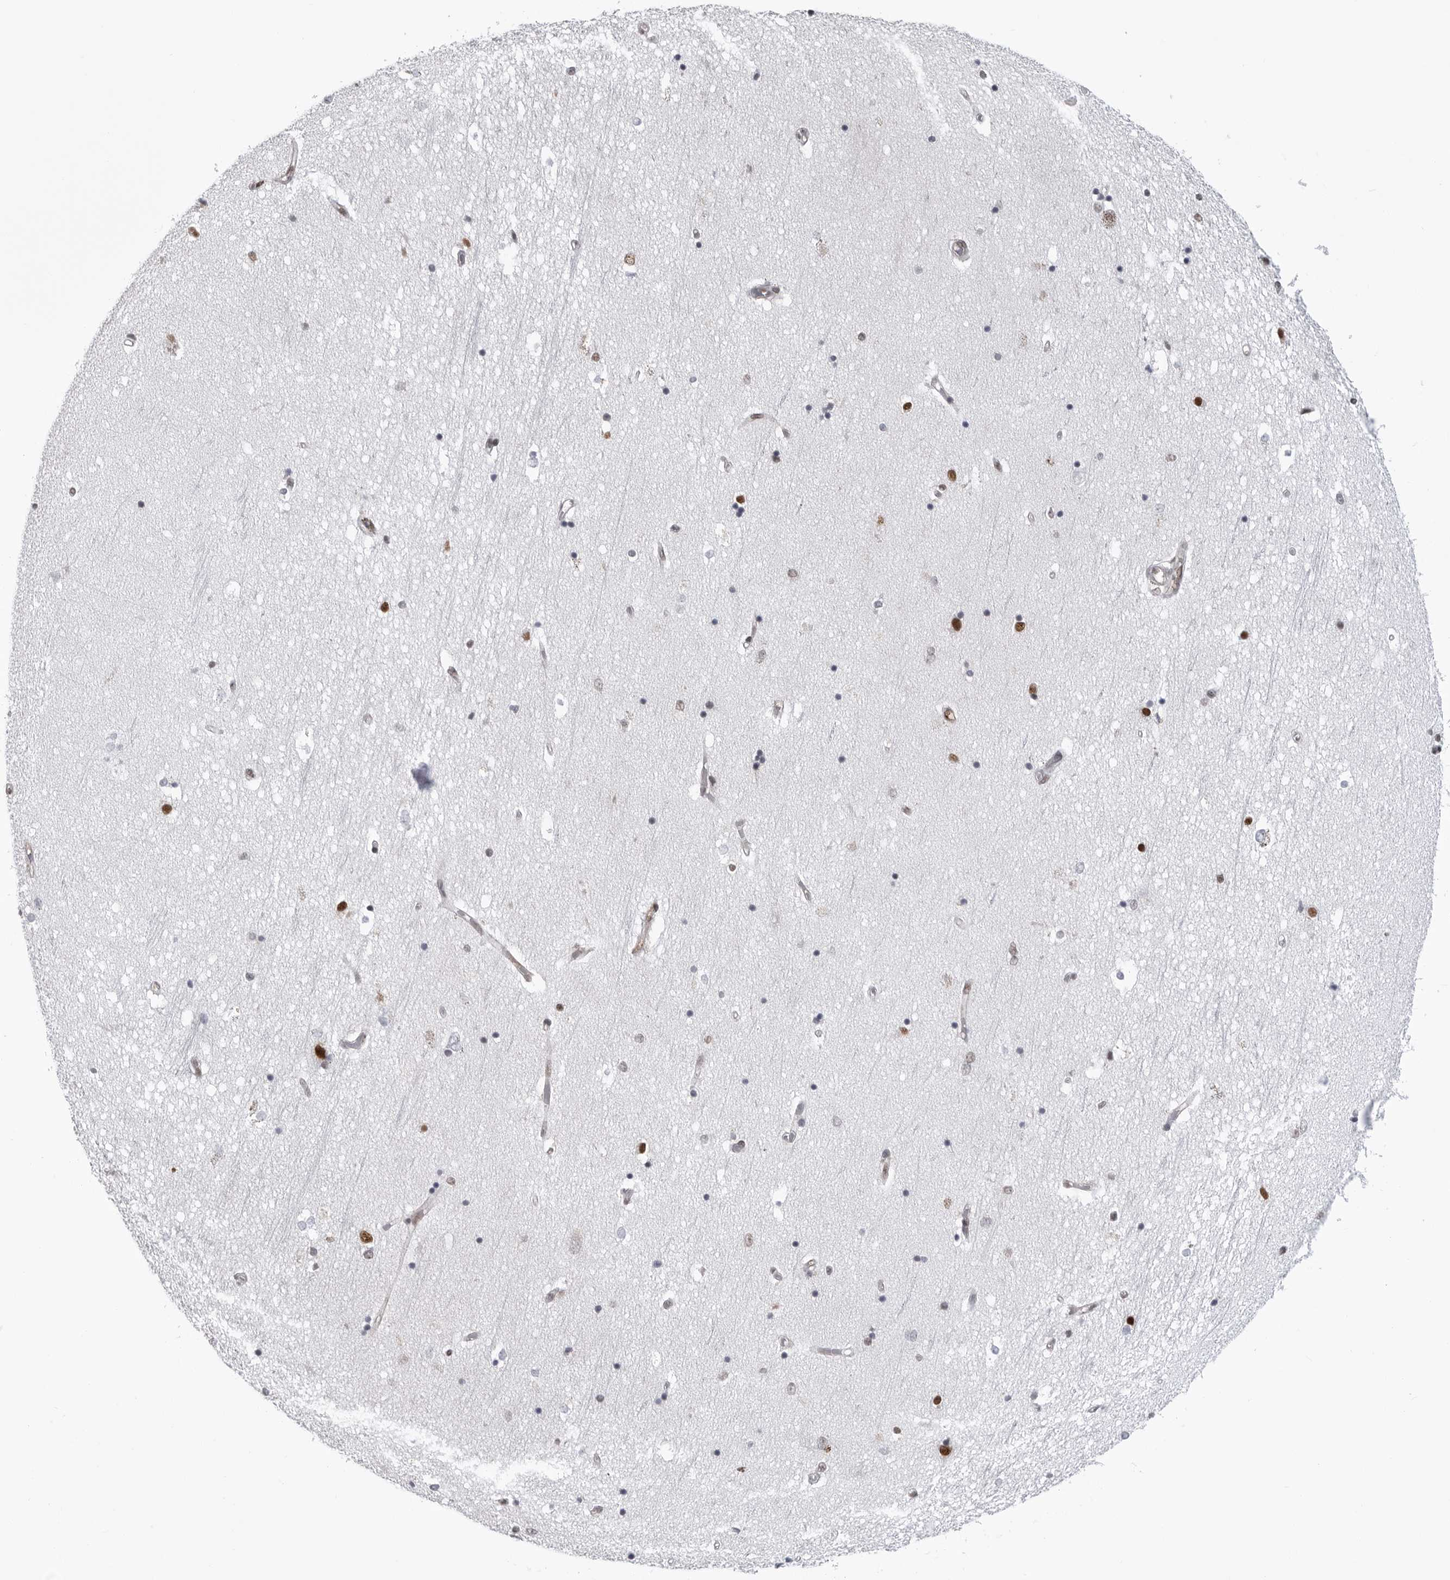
{"staining": {"intensity": "moderate", "quantity": "<25%", "location": "cytoplasmic/membranous"}, "tissue": "hippocampus", "cell_type": "Glial cells", "image_type": "normal", "snomed": [{"axis": "morphology", "description": "Normal tissue, NOS"}, {"axis": "topography", "description": "Hippocampus"}], "caption": "Hippocampus was stained to show a protein in brown. There is low levels of moderate cytoplasmic/membranous expression in approximately <25% of glial cells. Ihc stains the protein of interest in brown and the nuclei are stained blue.", "gene": "RNF26", "patient": {"sex": "male", "age": 45}}